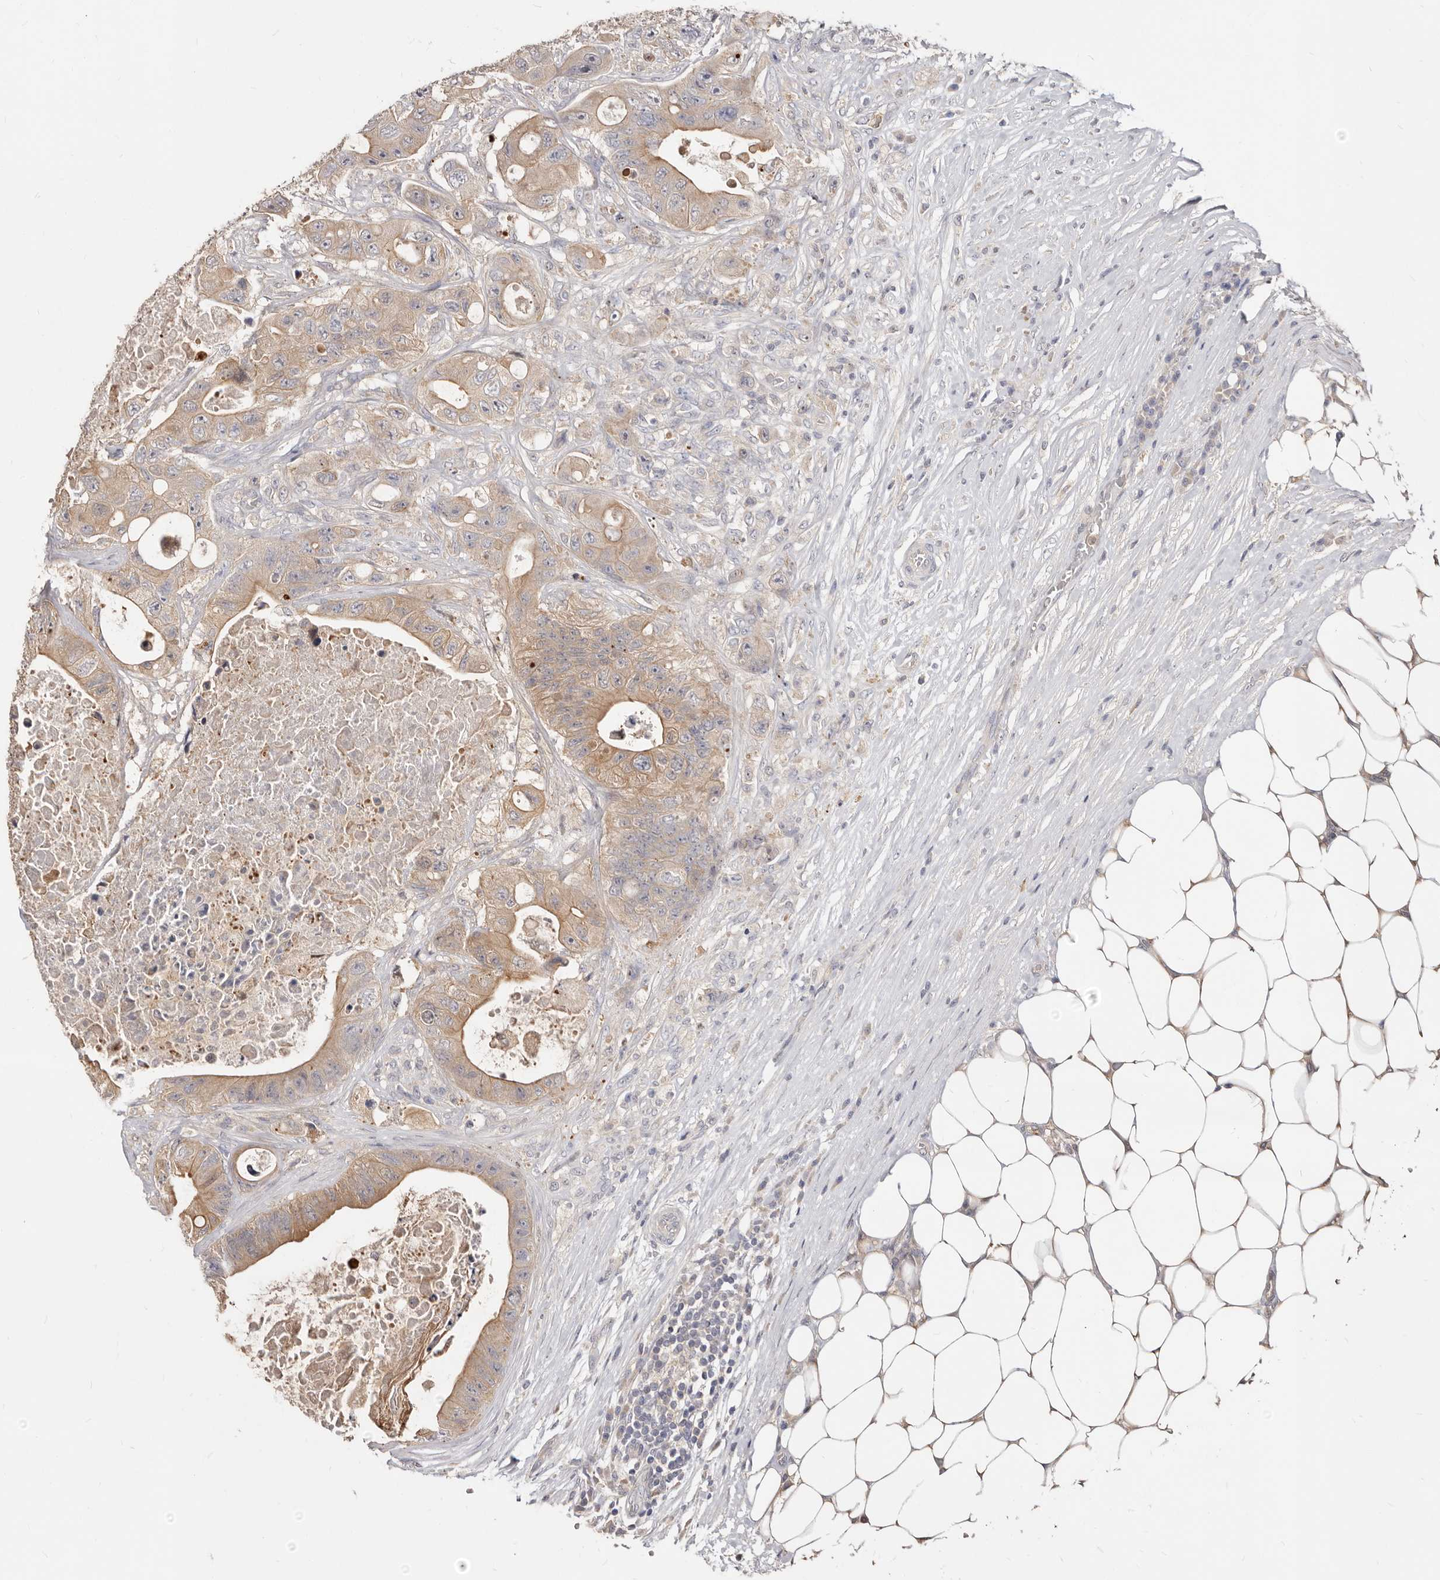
{"staining": {"intensity": "moderate", "quantity": ">75%", "location": "cytoplasmic/membranous"}, "tissue": "colorectal cancer", "cell_type": "Tumor cells", "image_type": "cancer", "snomed": [{"axis": "morphology", "description": "Adenocarcinoma, NOS"}, {"axis": "topography", "description": "Colon"}], "caption": "Protein staining demonstrates moderate cytoplasmic/membranous expression in approximately >75% of tumor cells in colorectal cancer.", "gene": "TC2N", "patient": {"sex": "female", "age": 46}}